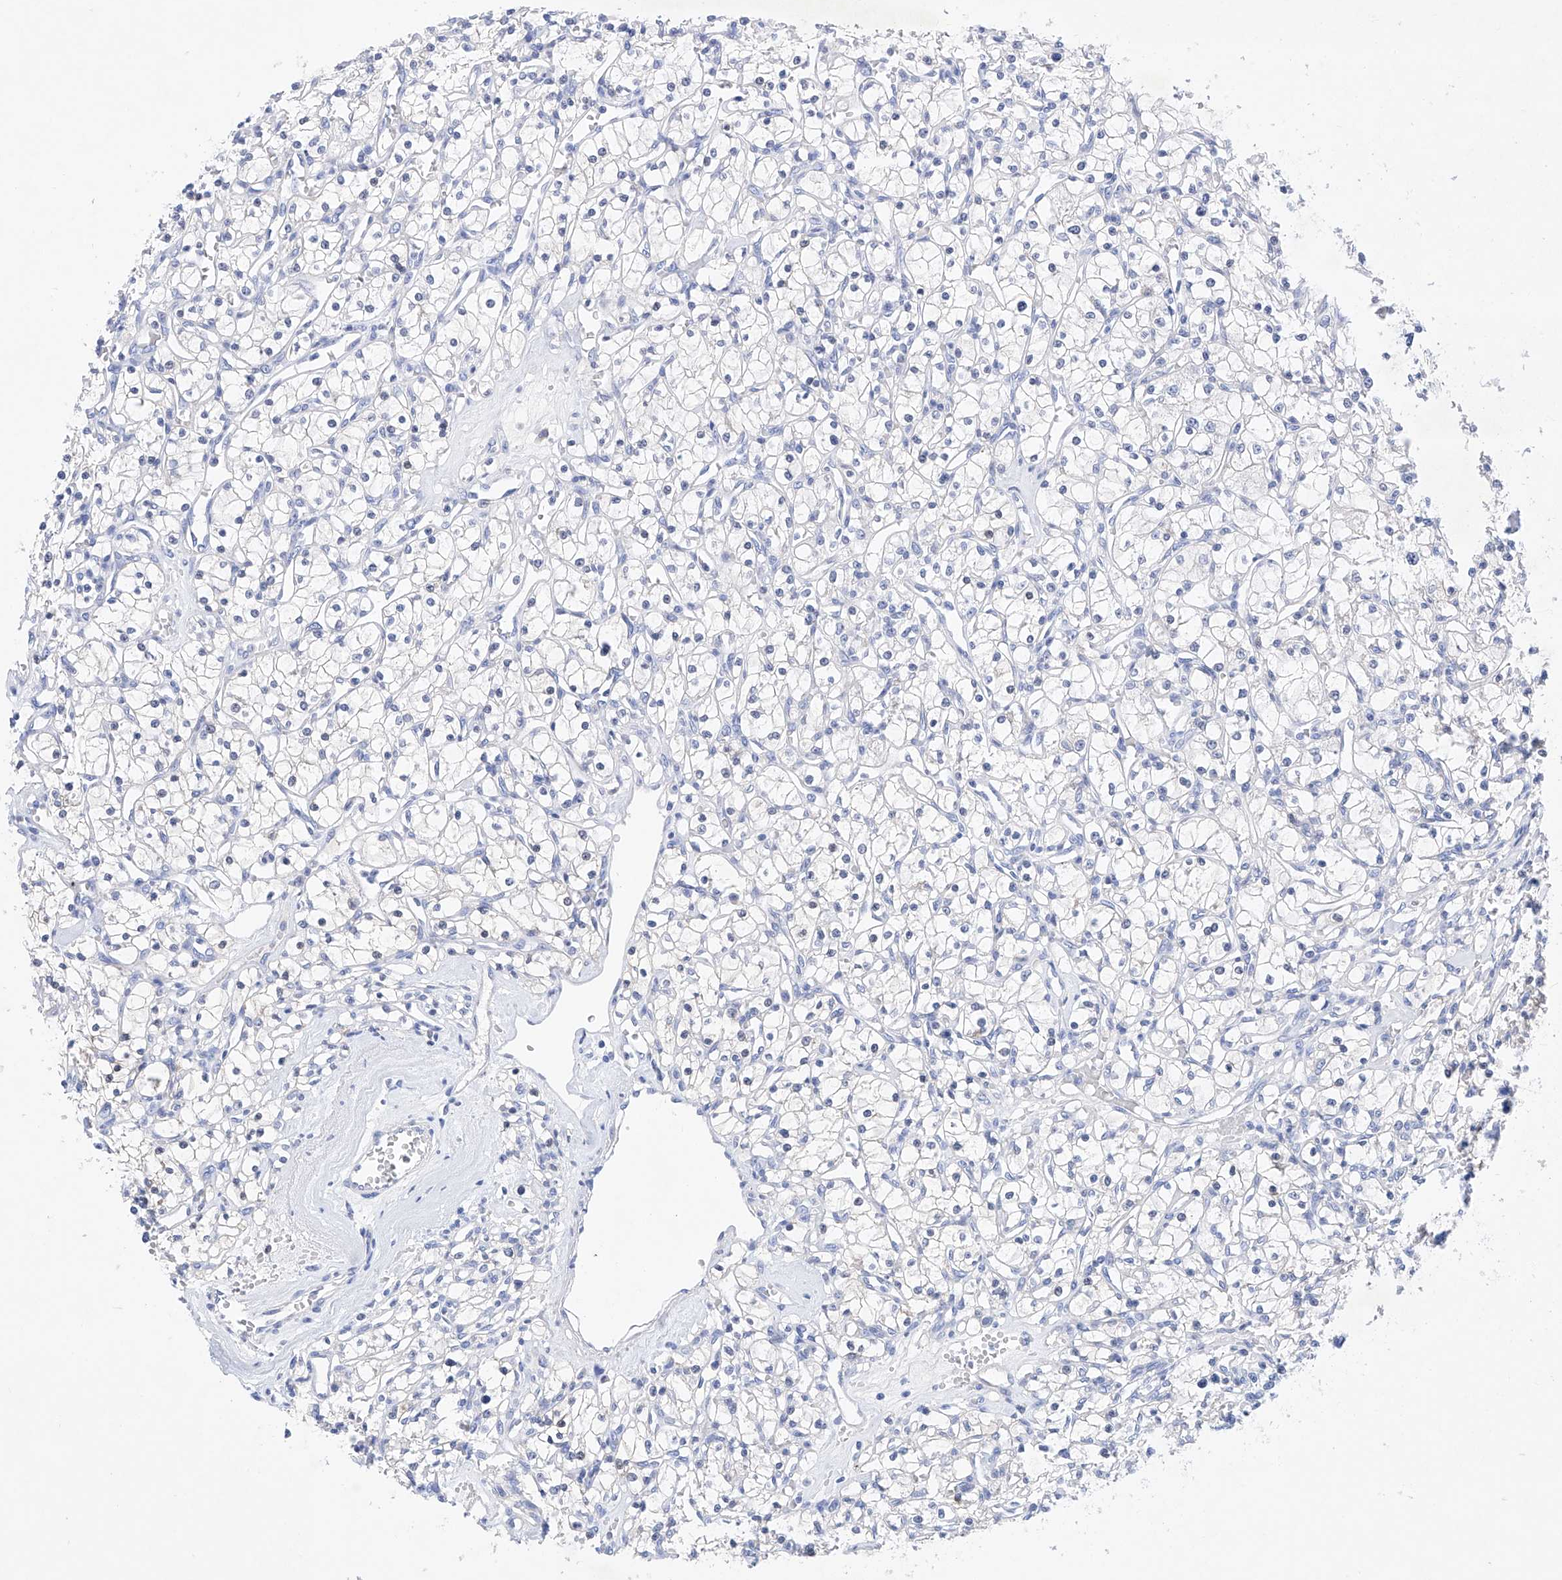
{"staining": {"intensity": "negative", "quantity": "none", "location": "none"}, "tissue": "renal cancer", "cell_type": "Tumor cells", "image_type": "cancer", "snomed": [{"axis": "morphology", "description": "Adenocarcinoma, NOS"}, {"axis": "topography", "description": "Kidney"}], "caption": "Immunohistochemistry (IHC) of human adenocarcinoma (renal) displays no expression in tumor cells.", "gene": "LURAP1", "patient": {"sex": "female", "age": 59}}